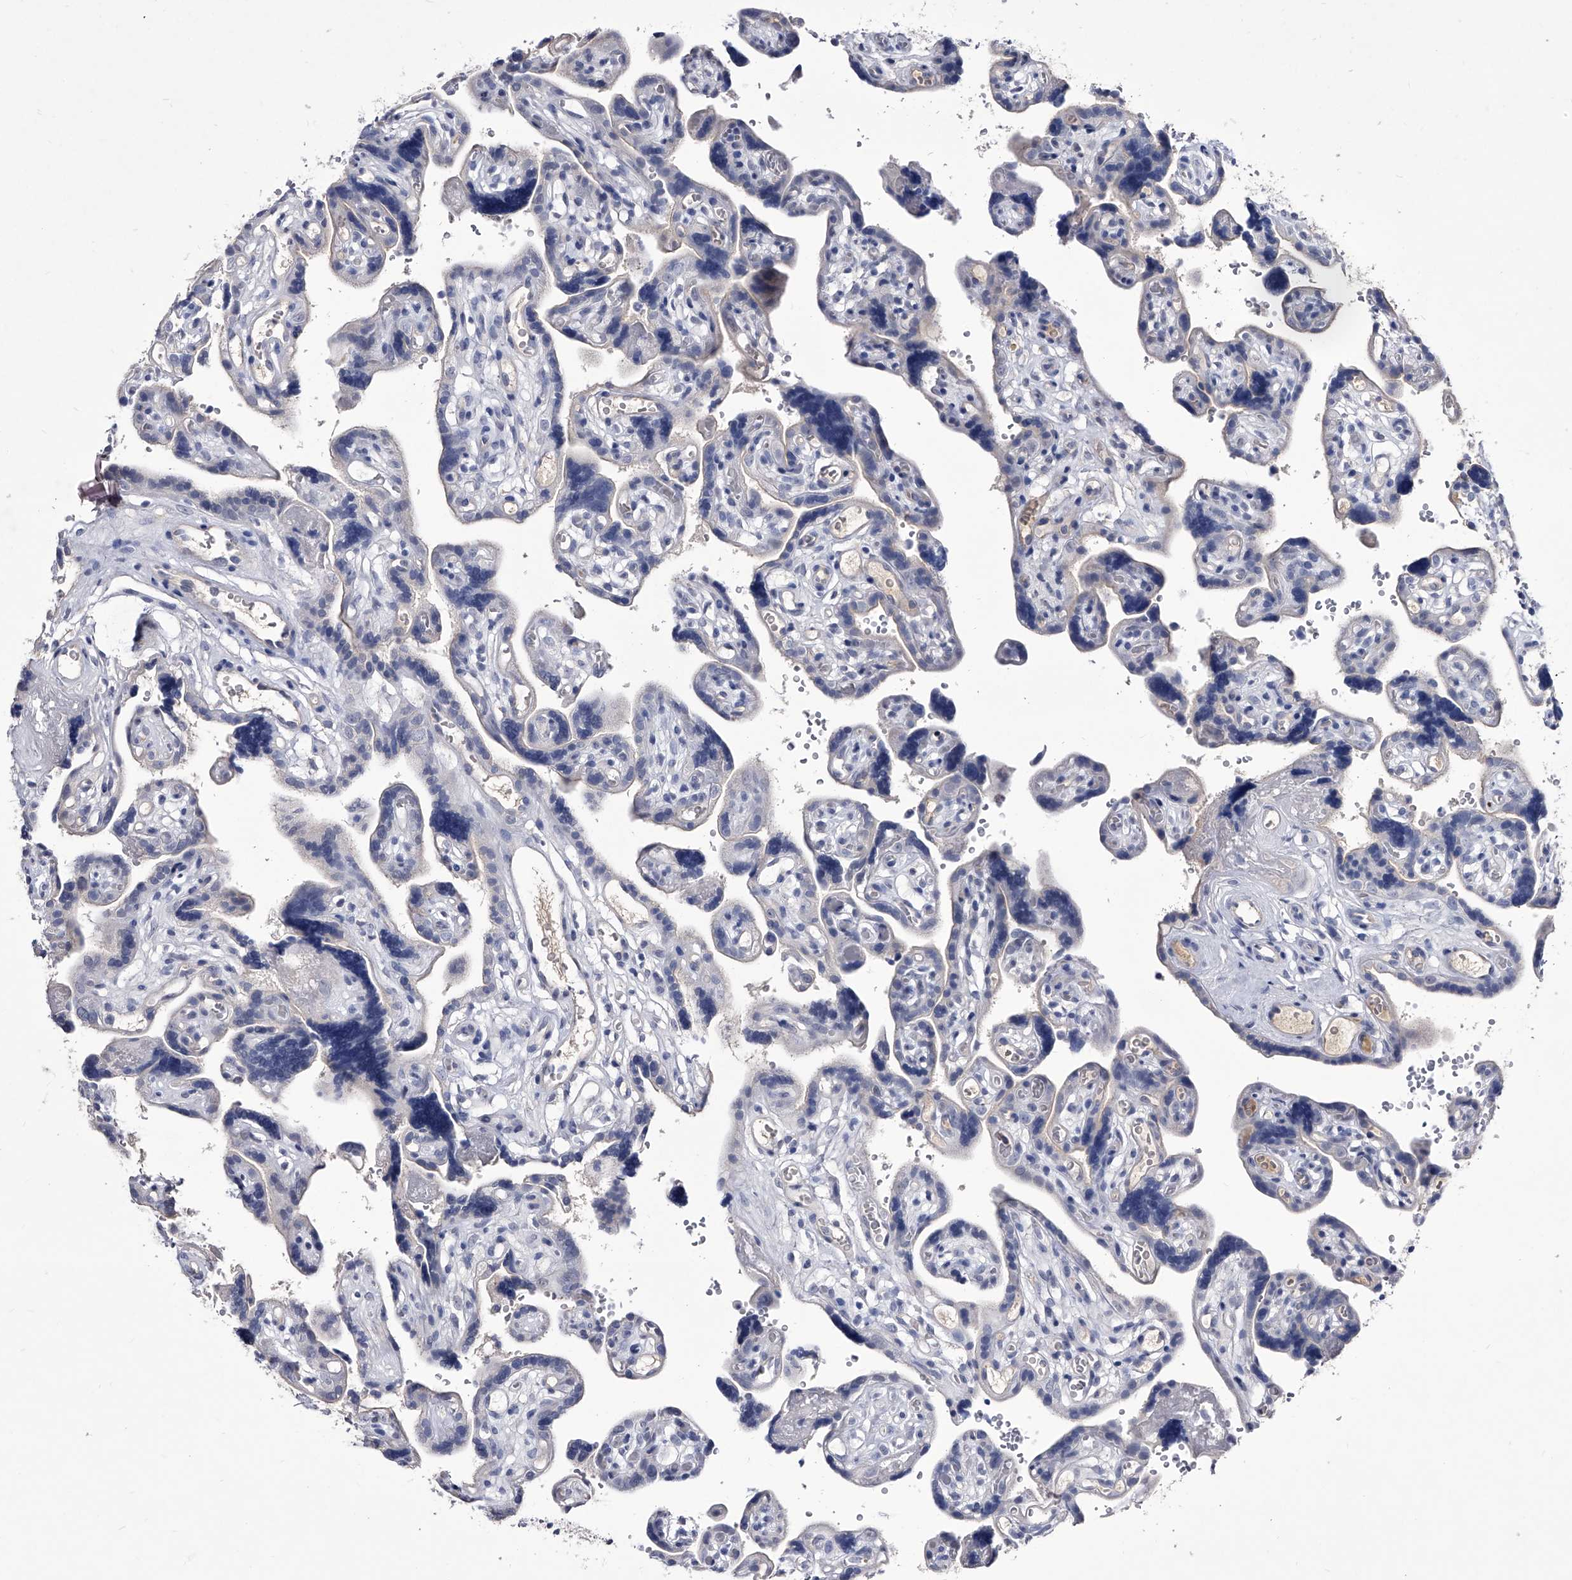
{"staining": {"intensity": "negative", "quantity": "none", "location": "none"}, "tissue": "placenta", "cell_type": "Decidual cells", "image_type": "normal", "snomed": [{"axis": "morphology", "description": "Normal tissue, NOS"}, {"axis": "topography", "description": "Placenta"}], "caption": "Placenta was stained to show a protein in brown. There is no significant positivity in decidual cells. Brightfield microscopy of immunohistochemistry stained with DAB (brown) and hematoxylin (blue), captured at high magnification.", "gene": "CRISP2", "patient": {"sex": "female", "age": 30}}